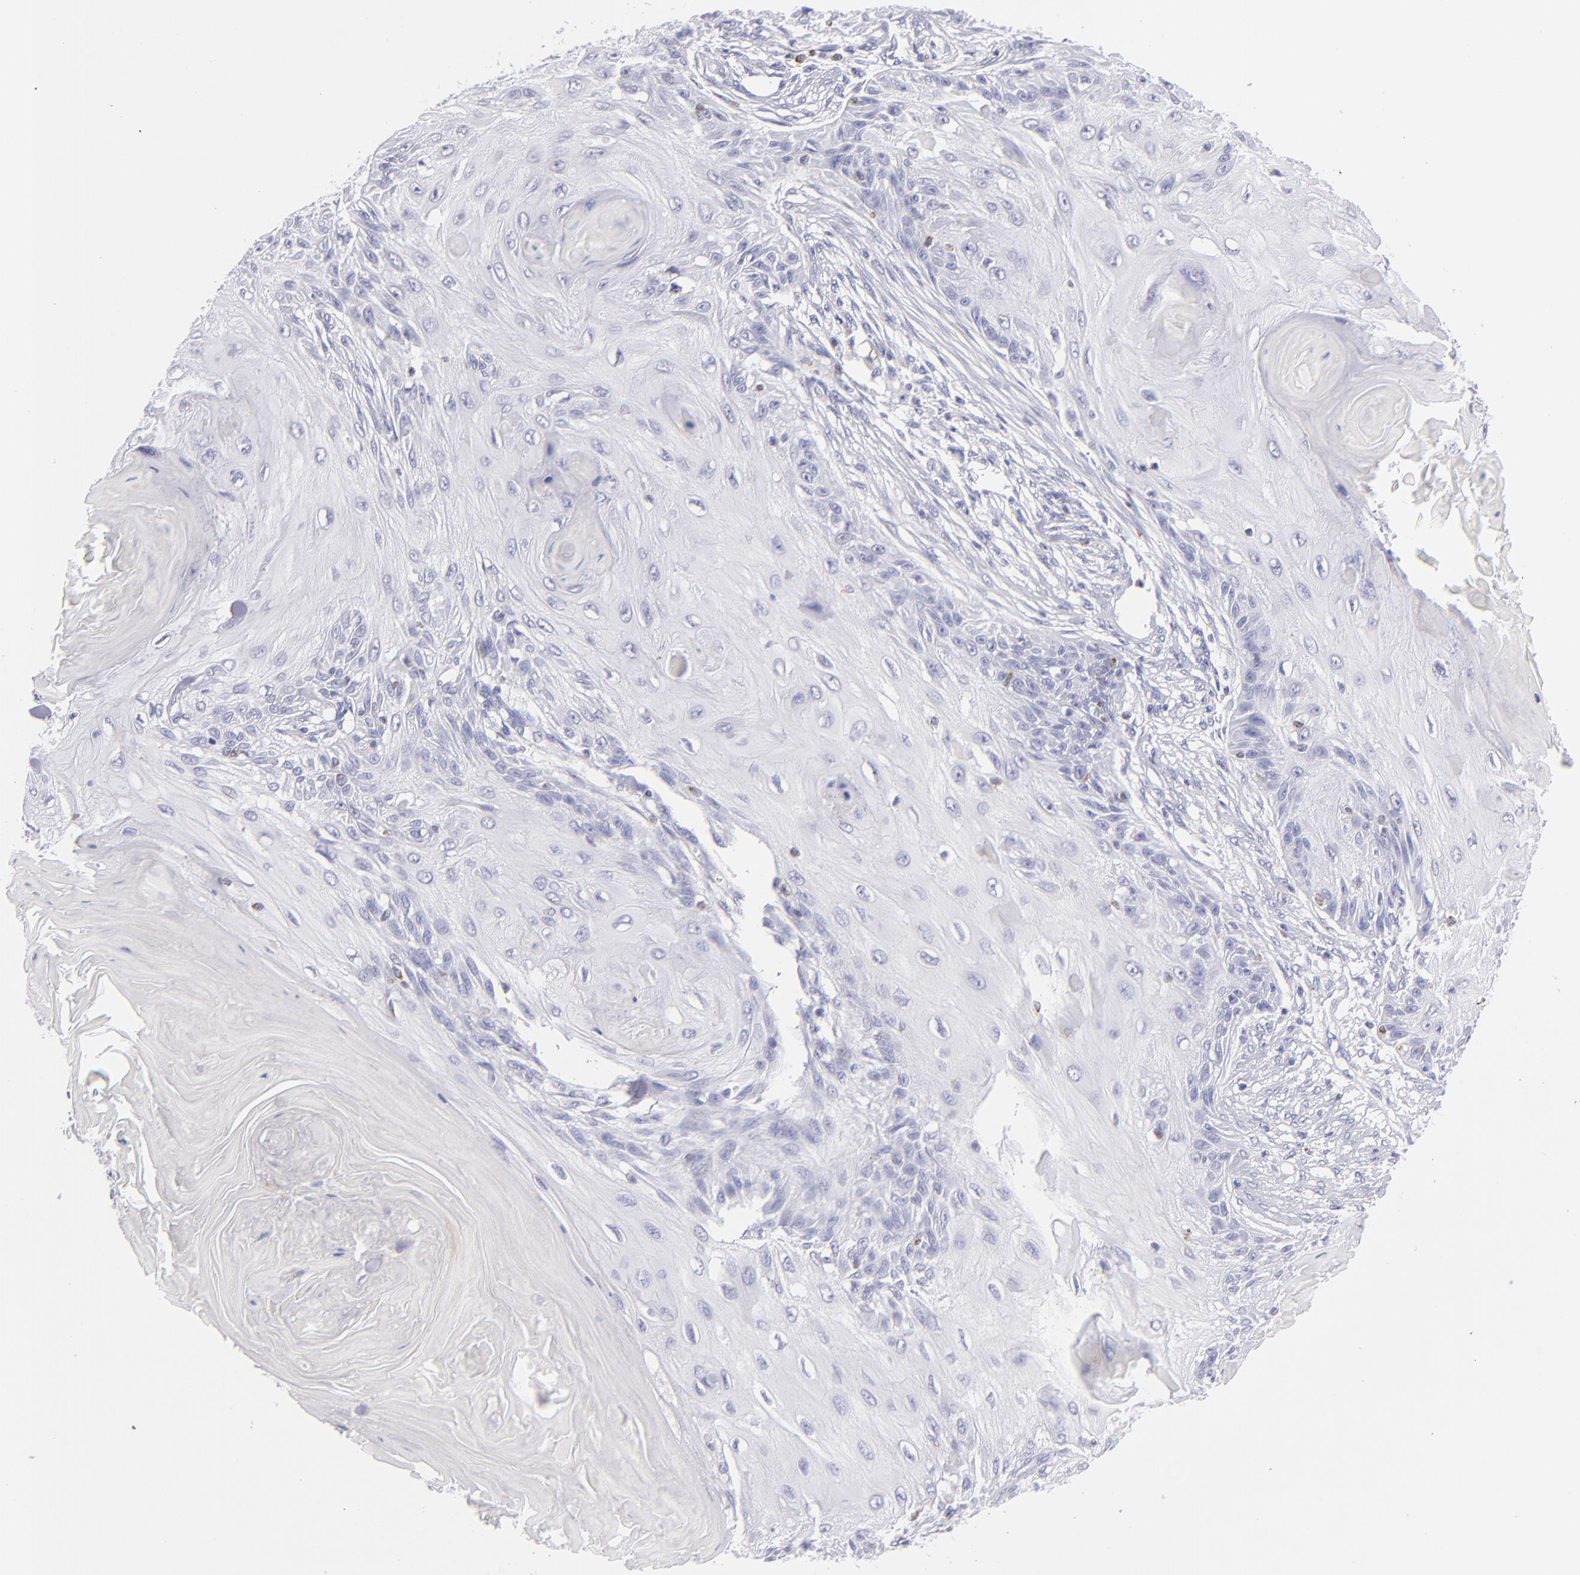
{"staining": {"intensity": "negative", "quantity": "none", "location": "none"}, "tissue": "skin cancer", "cell_type": "Tumor cells", "image_type": "cancer", "snomed": [{"axis": "morphology", "description": "Squamous cell carcinoma, NOS"}, {"axis": "topography", "description": "Skin"}], "caption": "Tumor cells show no significant protein expression in skin cancer (squamous cell carcinoma).", "gene": "PRF1", "patient": {"sex": "female", "age": 88}}